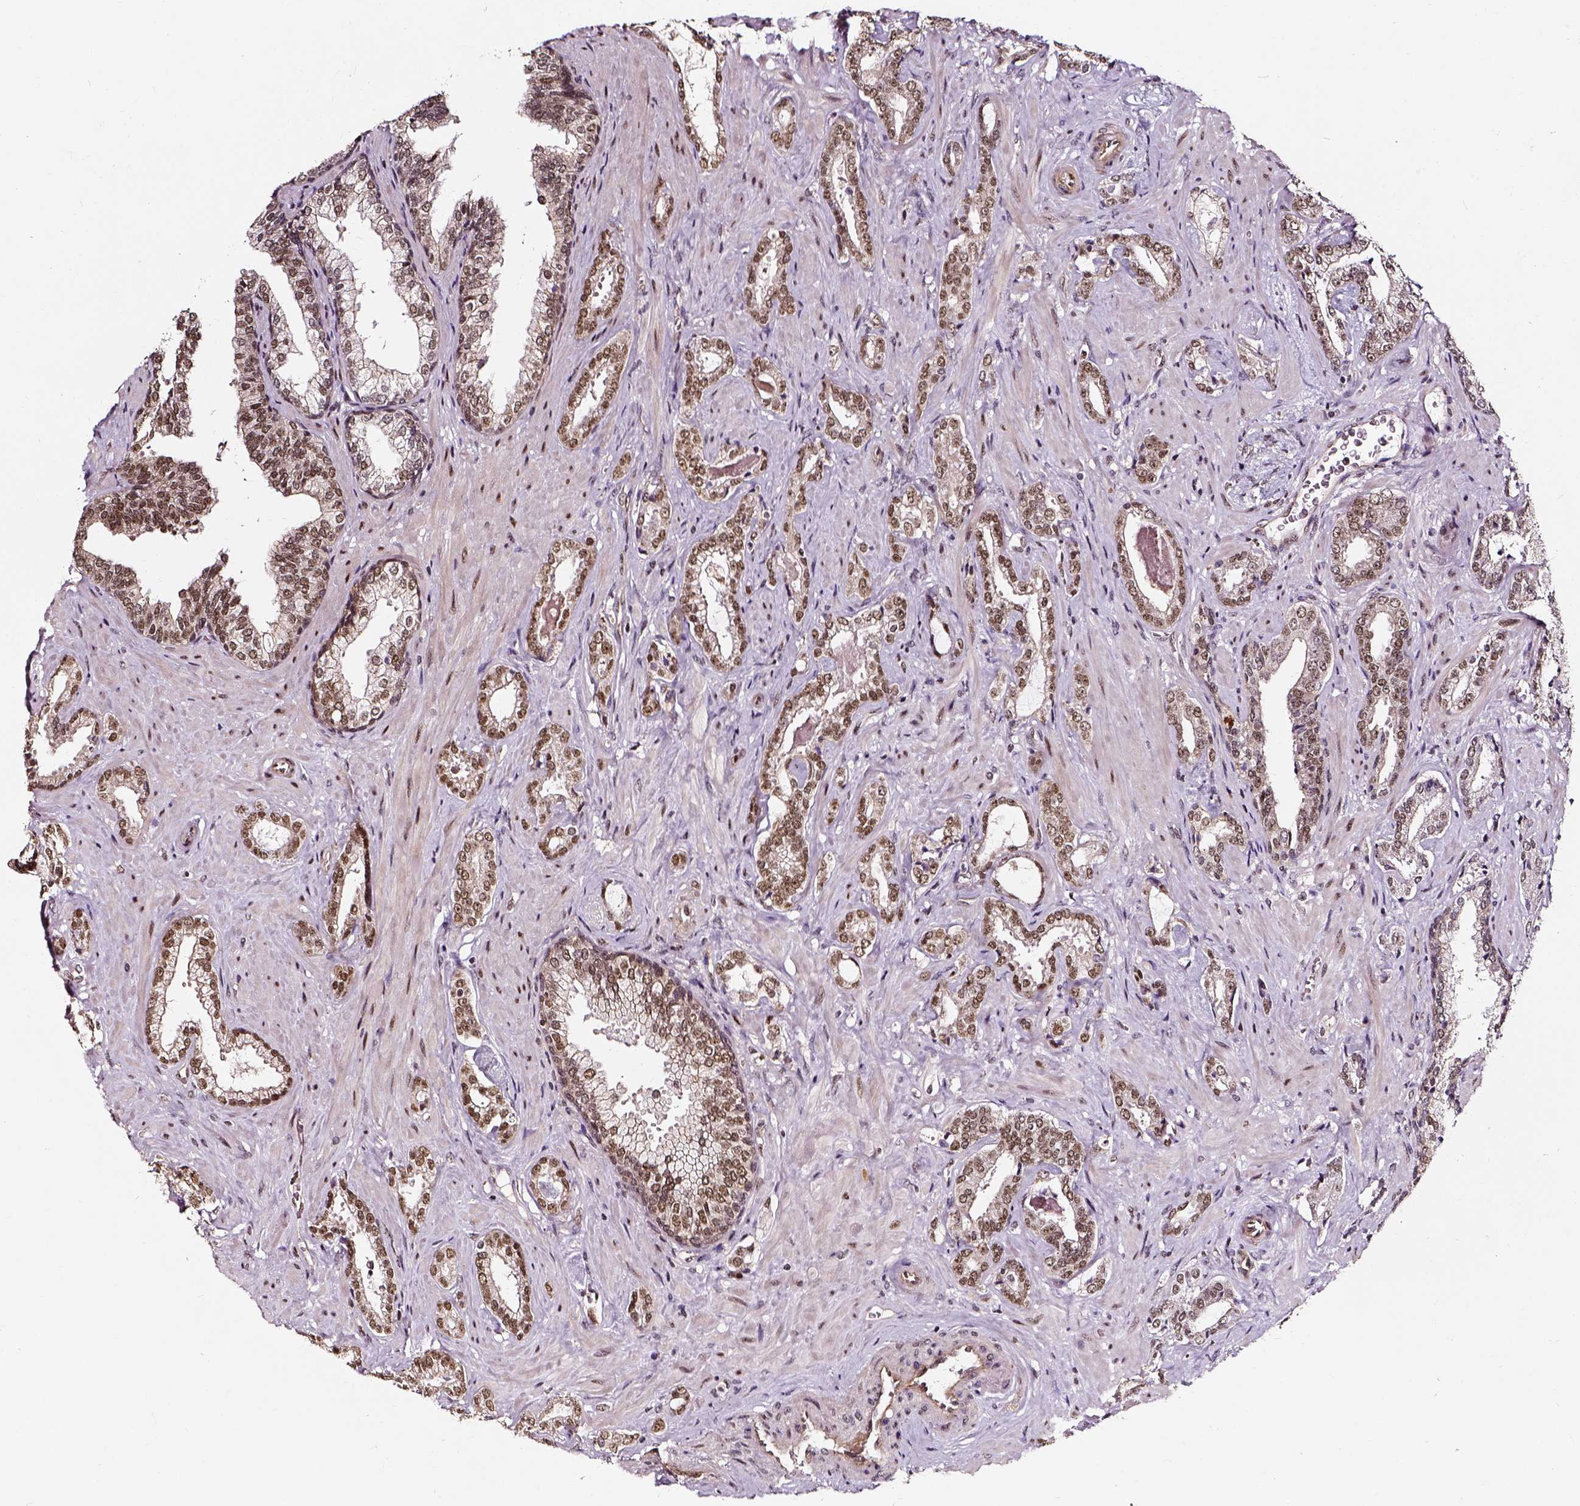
{"staining": {"intensity": "weak", "quantity": "<25%", "location": "nuclear"}, "tissue": "prostate cancer", "cell_type": "Tumor cells", "image_type": "cancer", "snomed": [{"axis": "morphology", "description": "Adenocarcinoma, Low grade"}, {"axis": "topography", "description": "Prostate"}], "caption": "The micrograph demonstrates no significant staining in tumor cells of prostate low-grade adenocarcinoma.", "gene": "NACC1", "patient": {"sex": "male", "age": 61}}